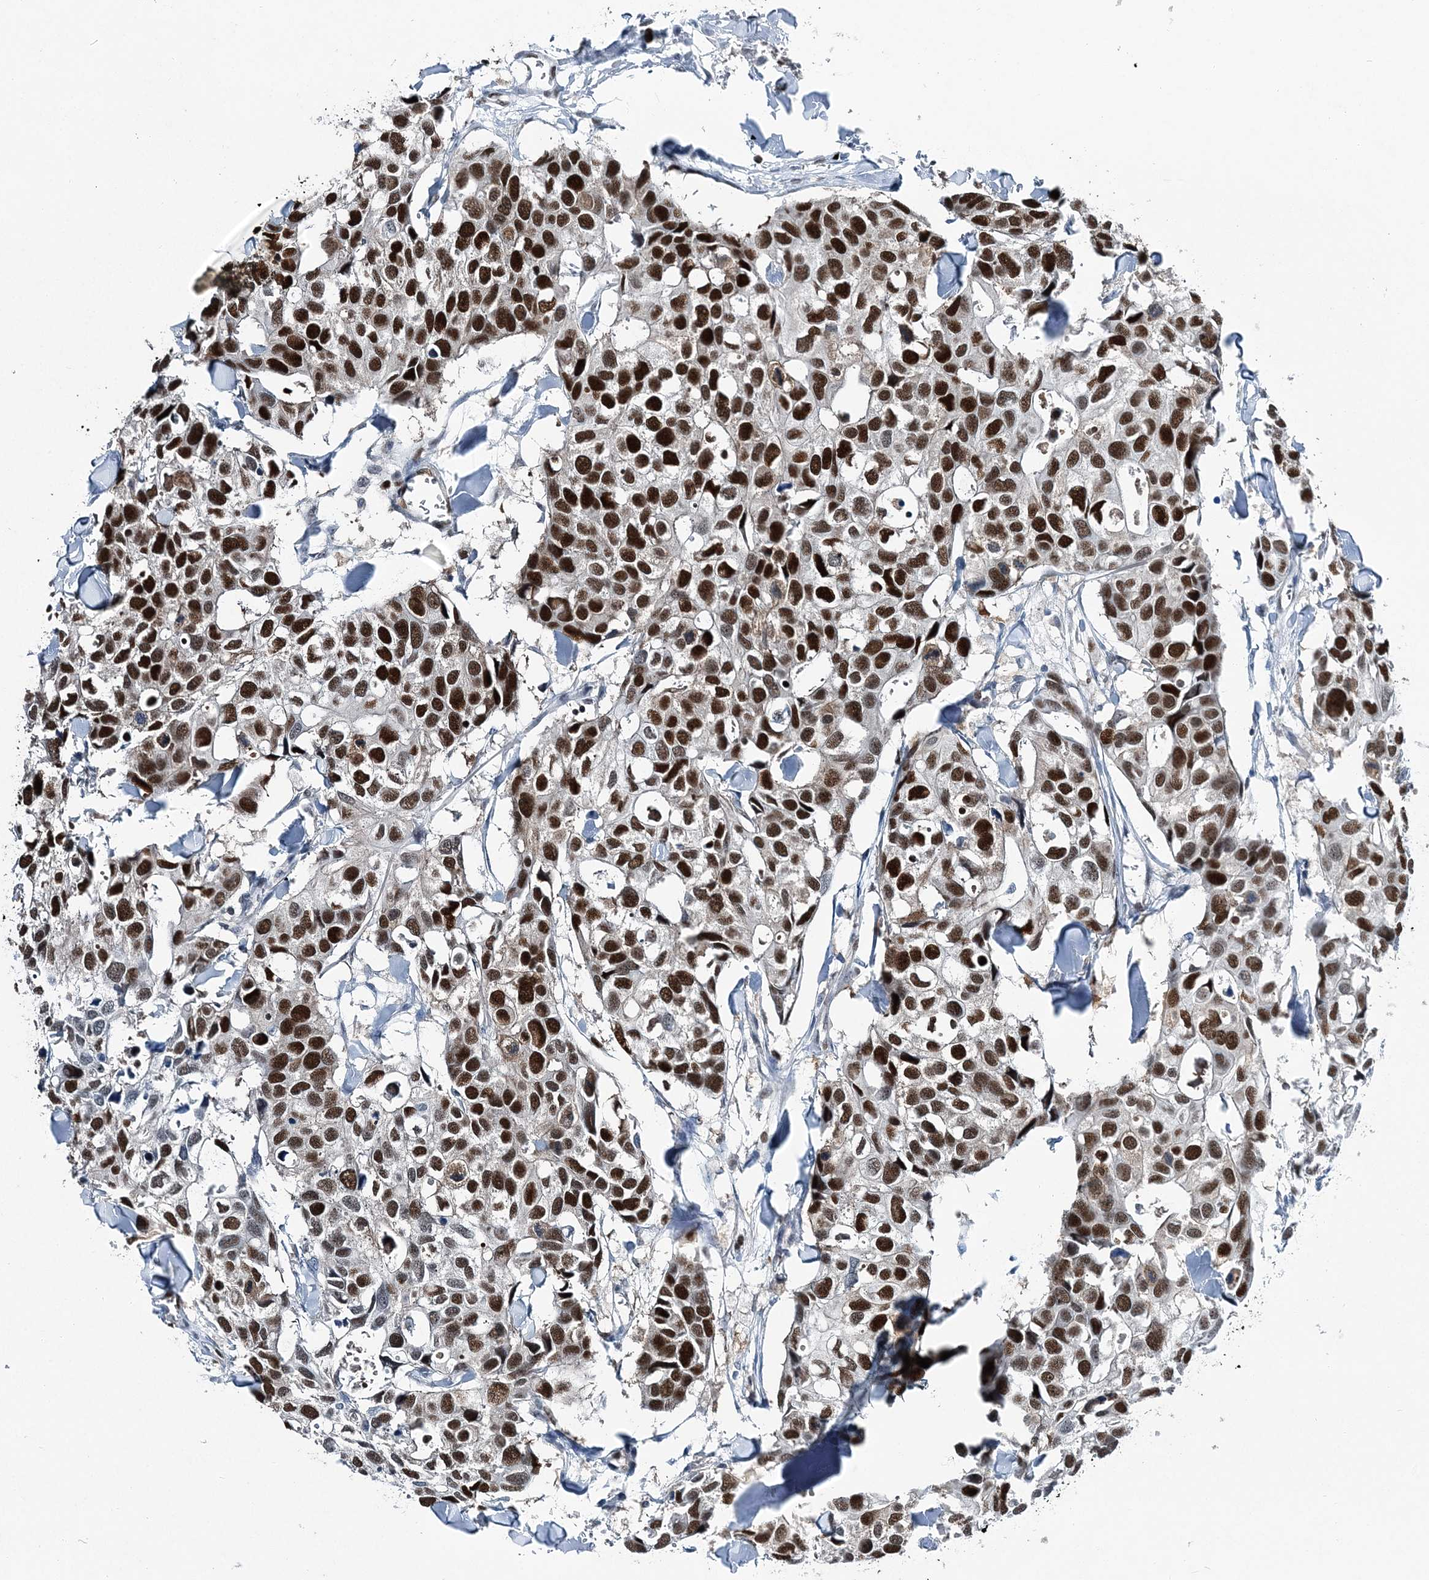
{"staining": {"intensity": "strong", "quantity": ">75%", "location": "nuclear"}, "tissue": "breast cancer", "cell_type": "Tumor cells", "image_type": "cancer", "snomed": [{"axis": "morphology", "description": "Duct carcinoma"}, {"axis": "topography", "description": "Breast"}], "caption": "Tumor cells exhibit high levels of strong nuclear staining in about >75% of cells in breast cancer (invasive ductal carcinoma).", "gene": "HAT1", "patient": {"sex": "female", "age": 83}}